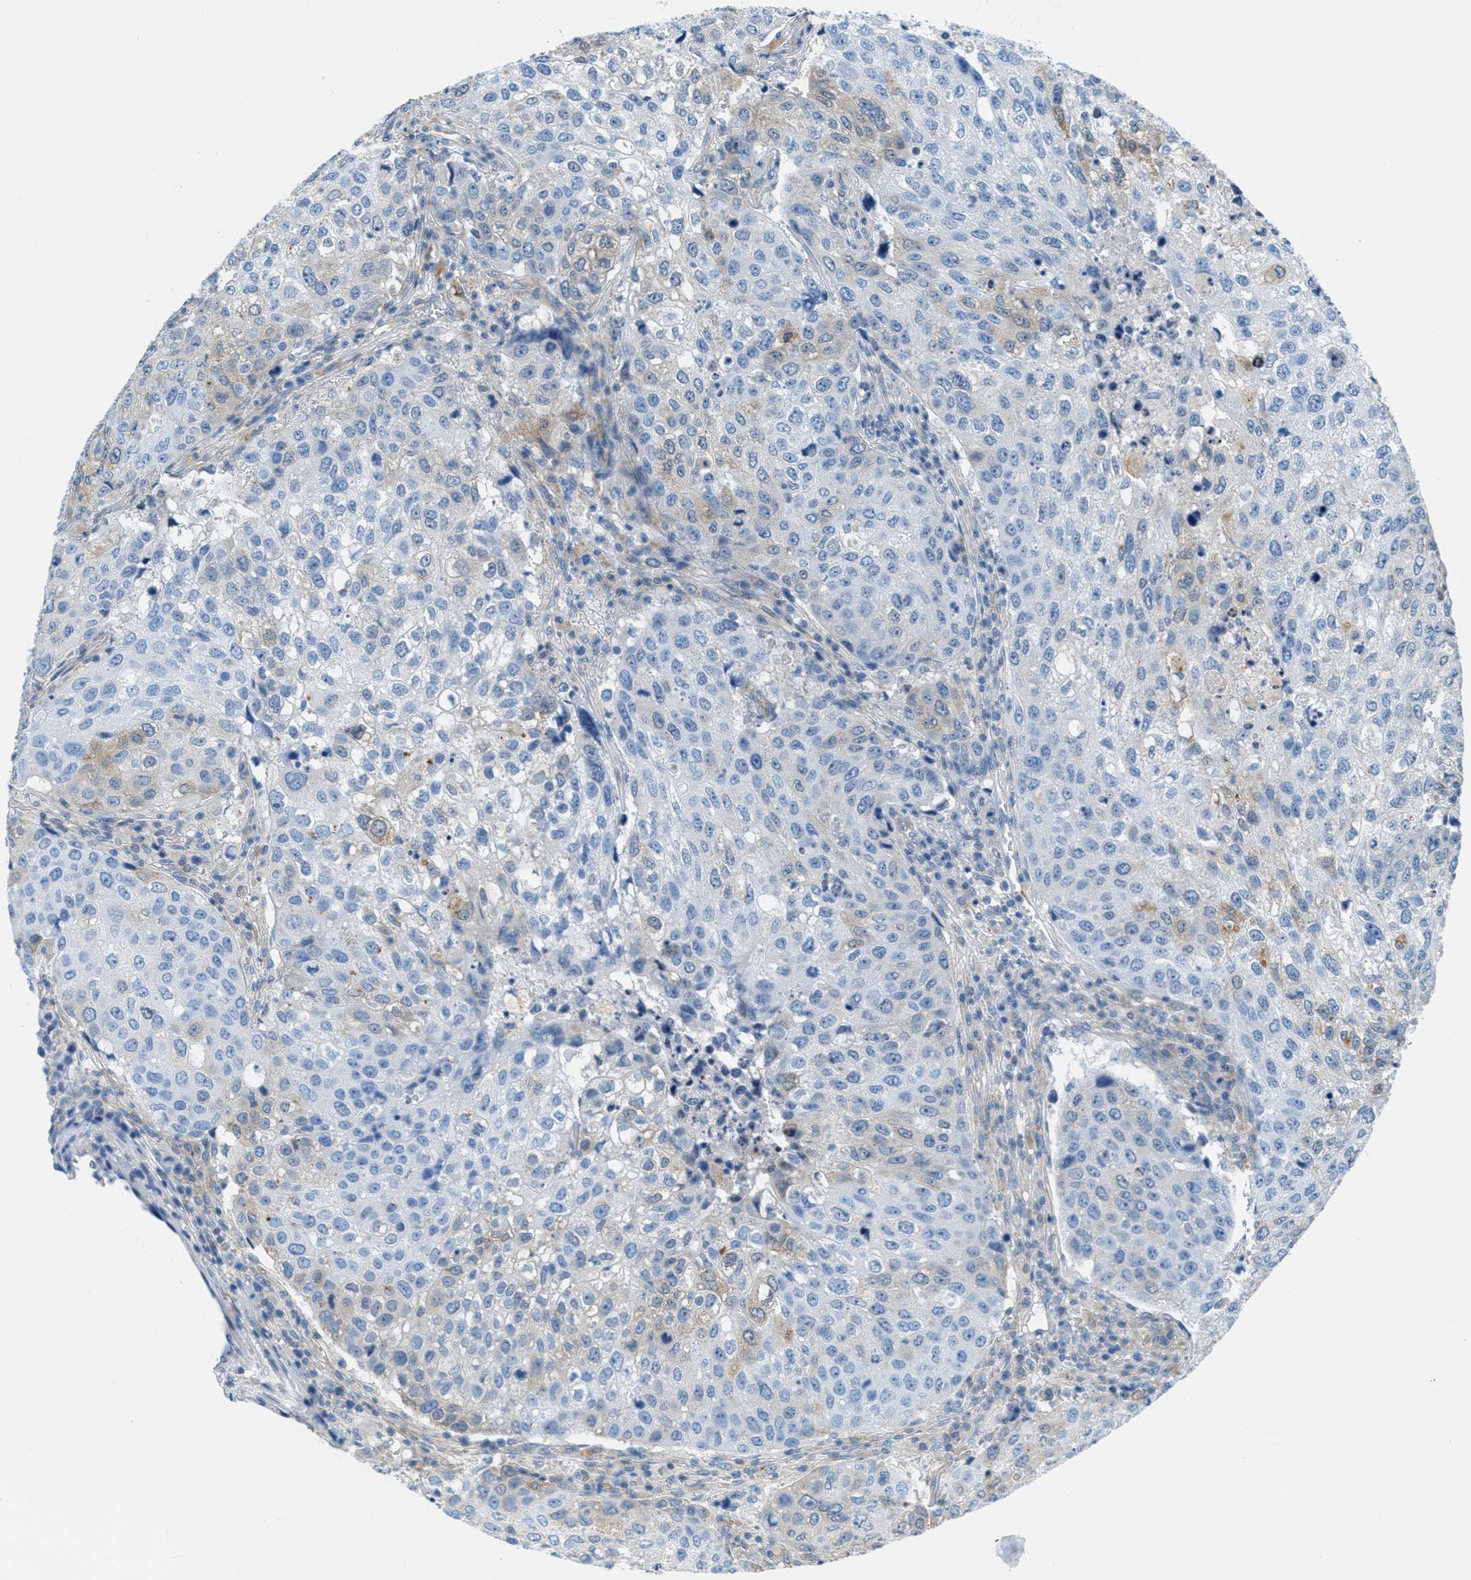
{"staining": {"intensity": "weak", "quantity": "<25%", "location": "cytoplasmic/membranous"}, "tissue": "urothelial cancer", "cell_type": "Tumor cells", "image_type": "cancer", "snomed": [{"axis": "morphology", "description": "Urothelial carcinoma, High grade"}, {"axis": "topography", "description": "Lymph node"}, {"axis": "topography", "description": "Urinary bladder"}], "caption": "The image reveals no significant staining in tumor cells of urothelial cancer.", "gene": "MAPRE2", "patient": {"sex": "male", "age": 51}}